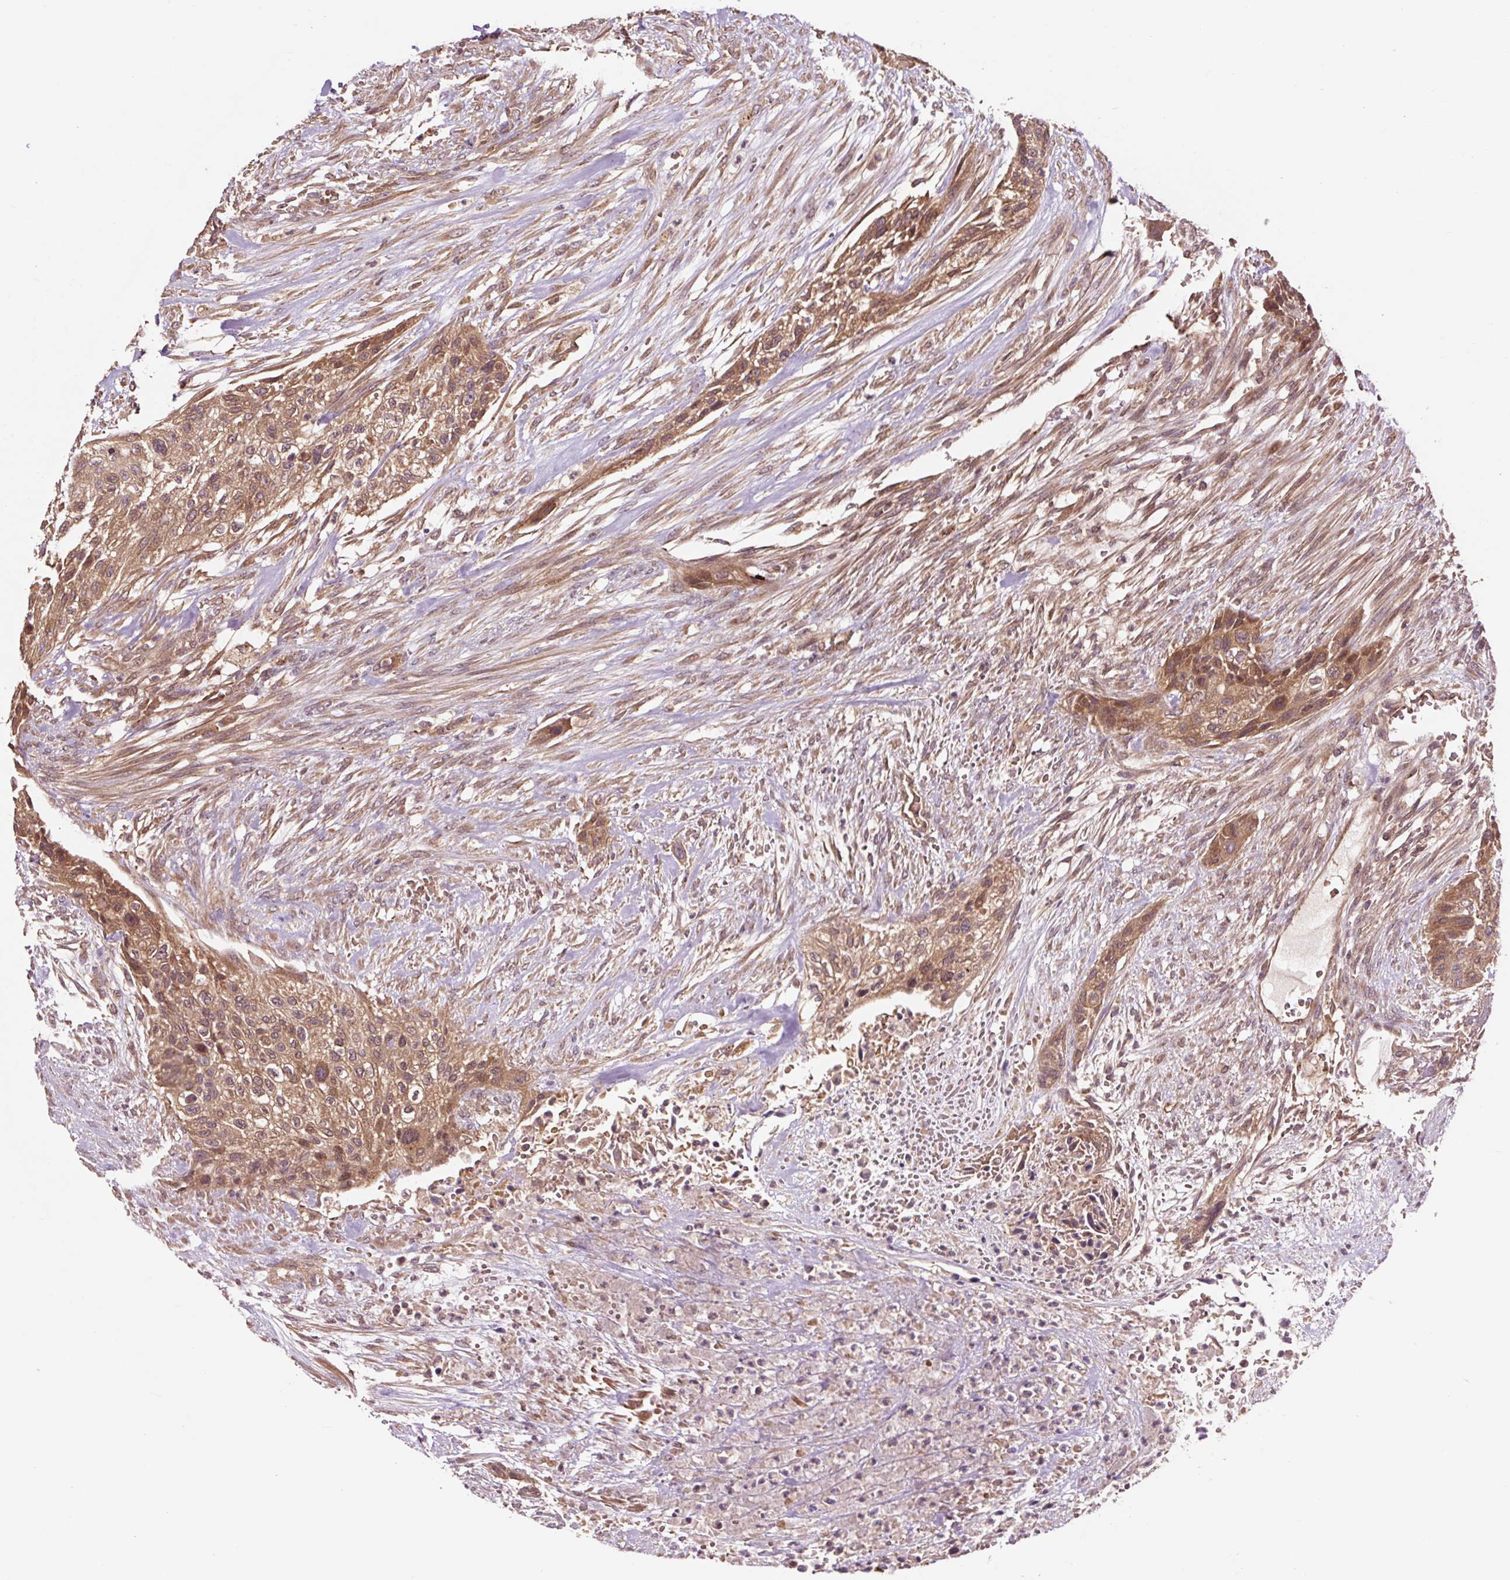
{"staining": {"intensity": "moderate", "quantity": ">75%", "location": "cytoplasmic/membranous"}, "tissue": "urothelial cancer", "cell_type": "Tumor cells", "image_type": "cancer", "snomed": [{"axis": "morphology", "description": "Urothelial carcinoma, High grade"}, {"axis": "topography", "description": "Urinary bladder"}], "caption": "IHC of human high-grade urothelial carcinoma demonstrates medium levels of moderate cytoplasmic/membranous positivity in about >75% of tumor cells.", "gene": "MMS19", "patient": {"sex": "male", "age": 35}}